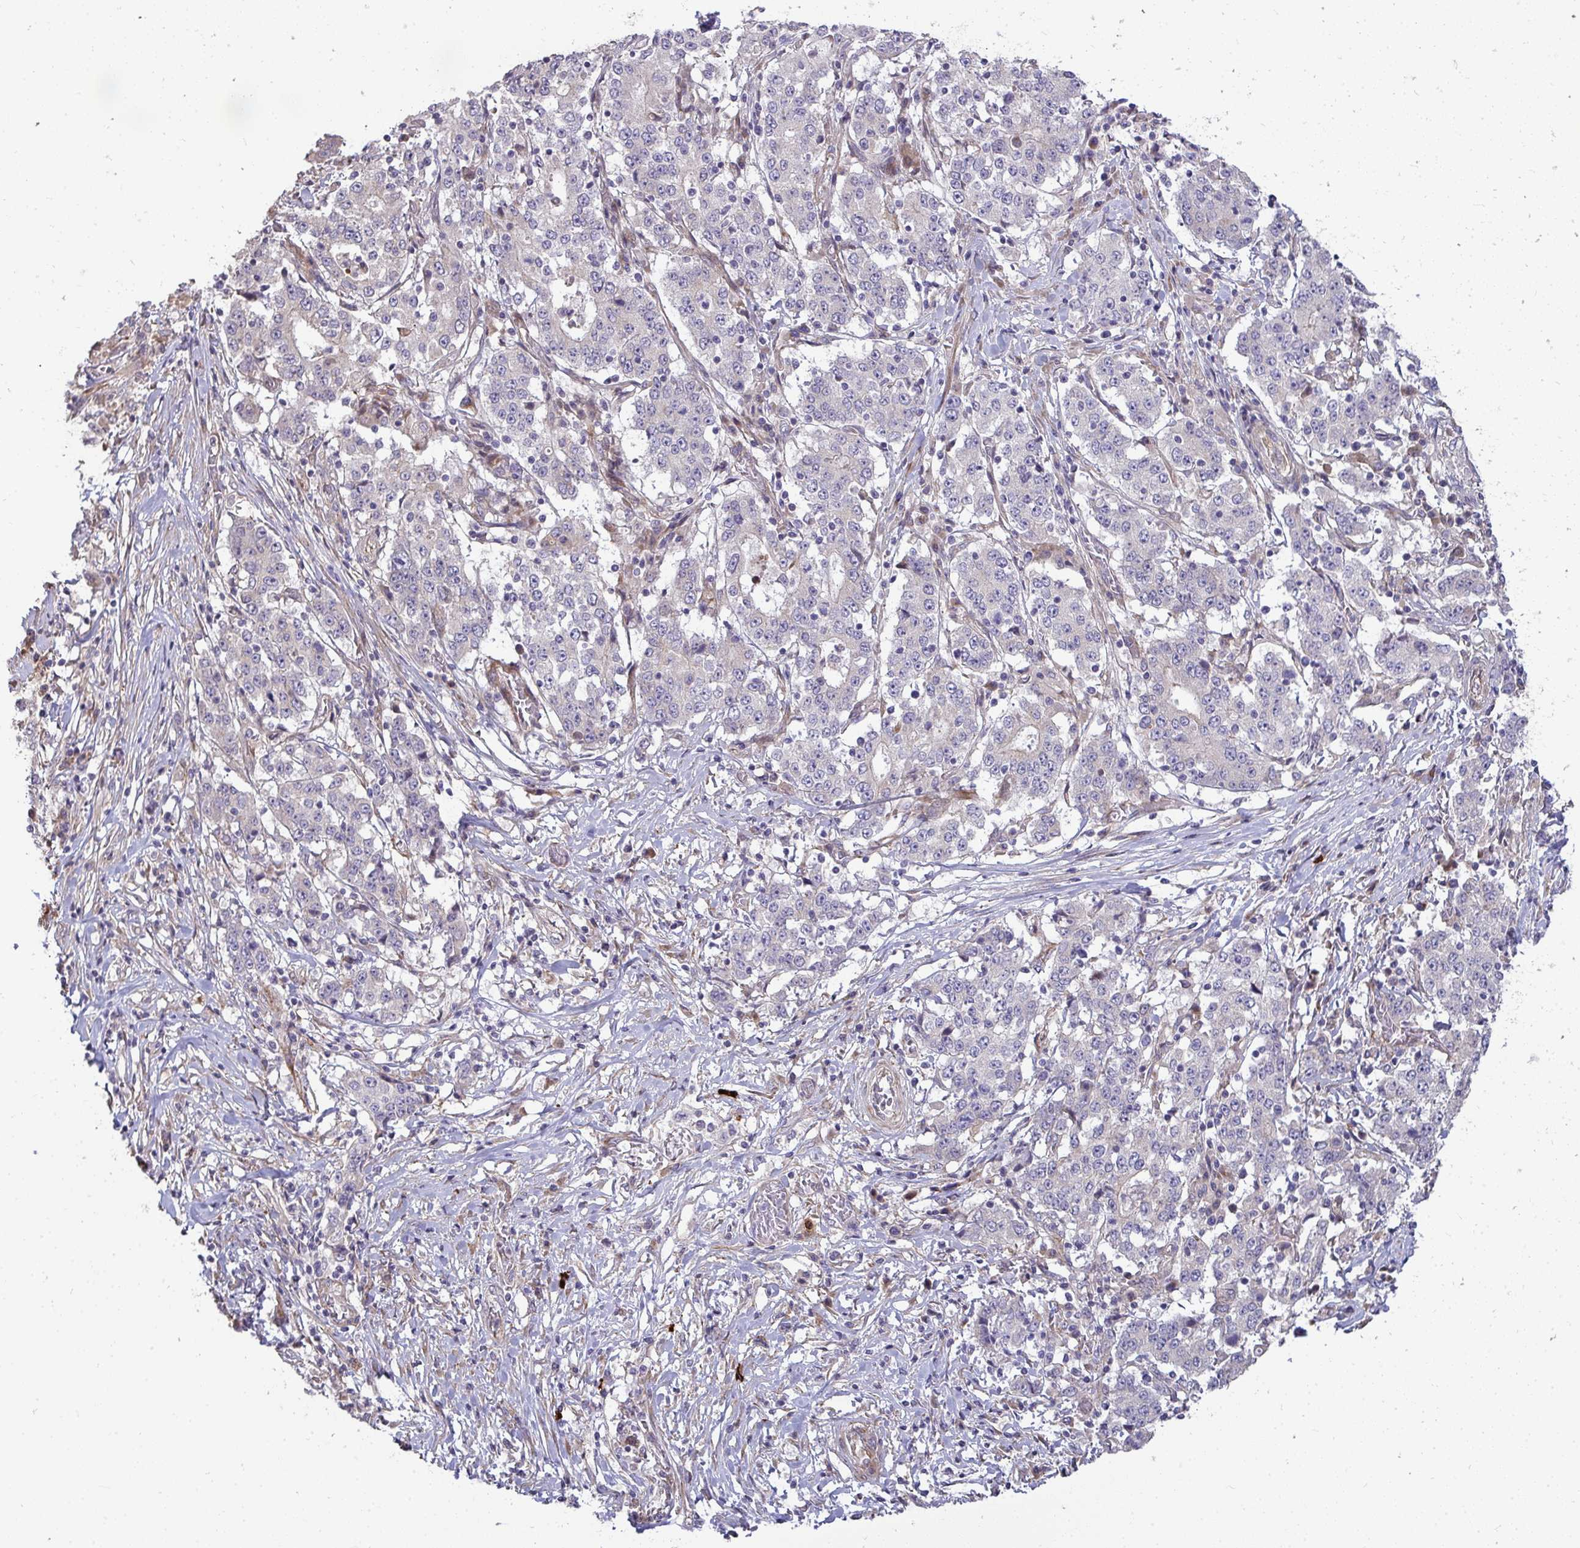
{"staining": {"intensity": "negative", "quantity": "none", "location": "none"}, "tissue": "stomach cancer", "cell_type": "Tumor cells", "image_type": "cancer", "snomed": [{"axis": "morphology", "description": "Adenocarcinoma, NOS"}, {"axis": "topography", "description": "Stomach"}], "caption": "A histopathology image of stomach cancer stained for a protein displays no brown staining in tumor cells.", "gene": "SH2D1B", "patient": {"sex": "male", "age": 59}}